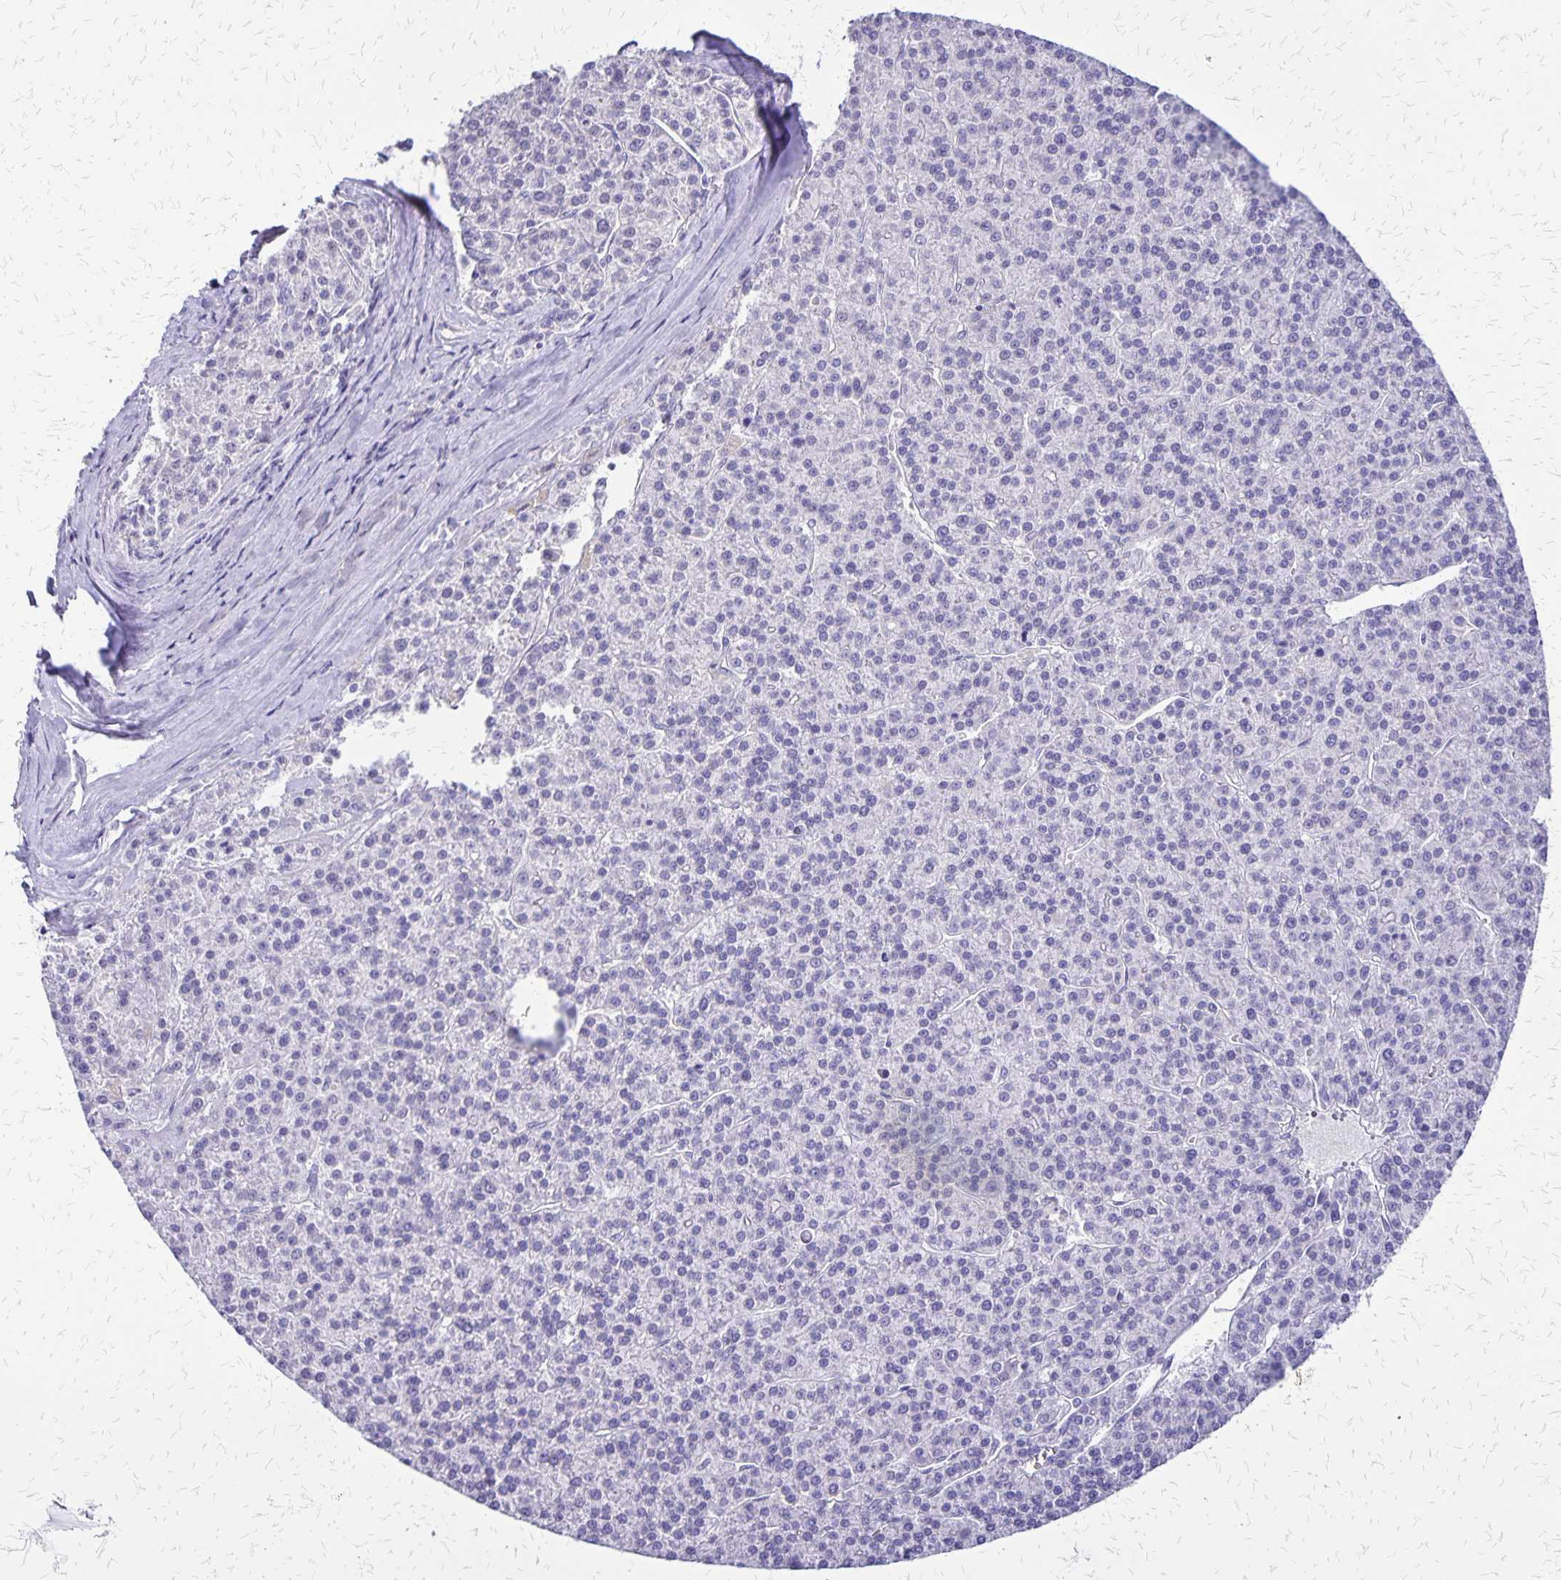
{"staining": {"intensity": "negative", "quantity": "none", "location": "none"}, "tissue": "liver cancer", "cell_type": "Tumor cells", "image_type": "cancer", "snomed": [{"axis": "morphology", "description": "Carcinoma, Hepatocellular, NOS"}, {"axis": "topography", "description": "Liver"}], "caption": "High power microscopy image of an immunohistochemistry (IHC) histopathology image of liver hepatocellular carcinoma, revealing no significant expression in tumor cells.", "gene": "SI", "patient": {"sex": "female", "age": 58}}